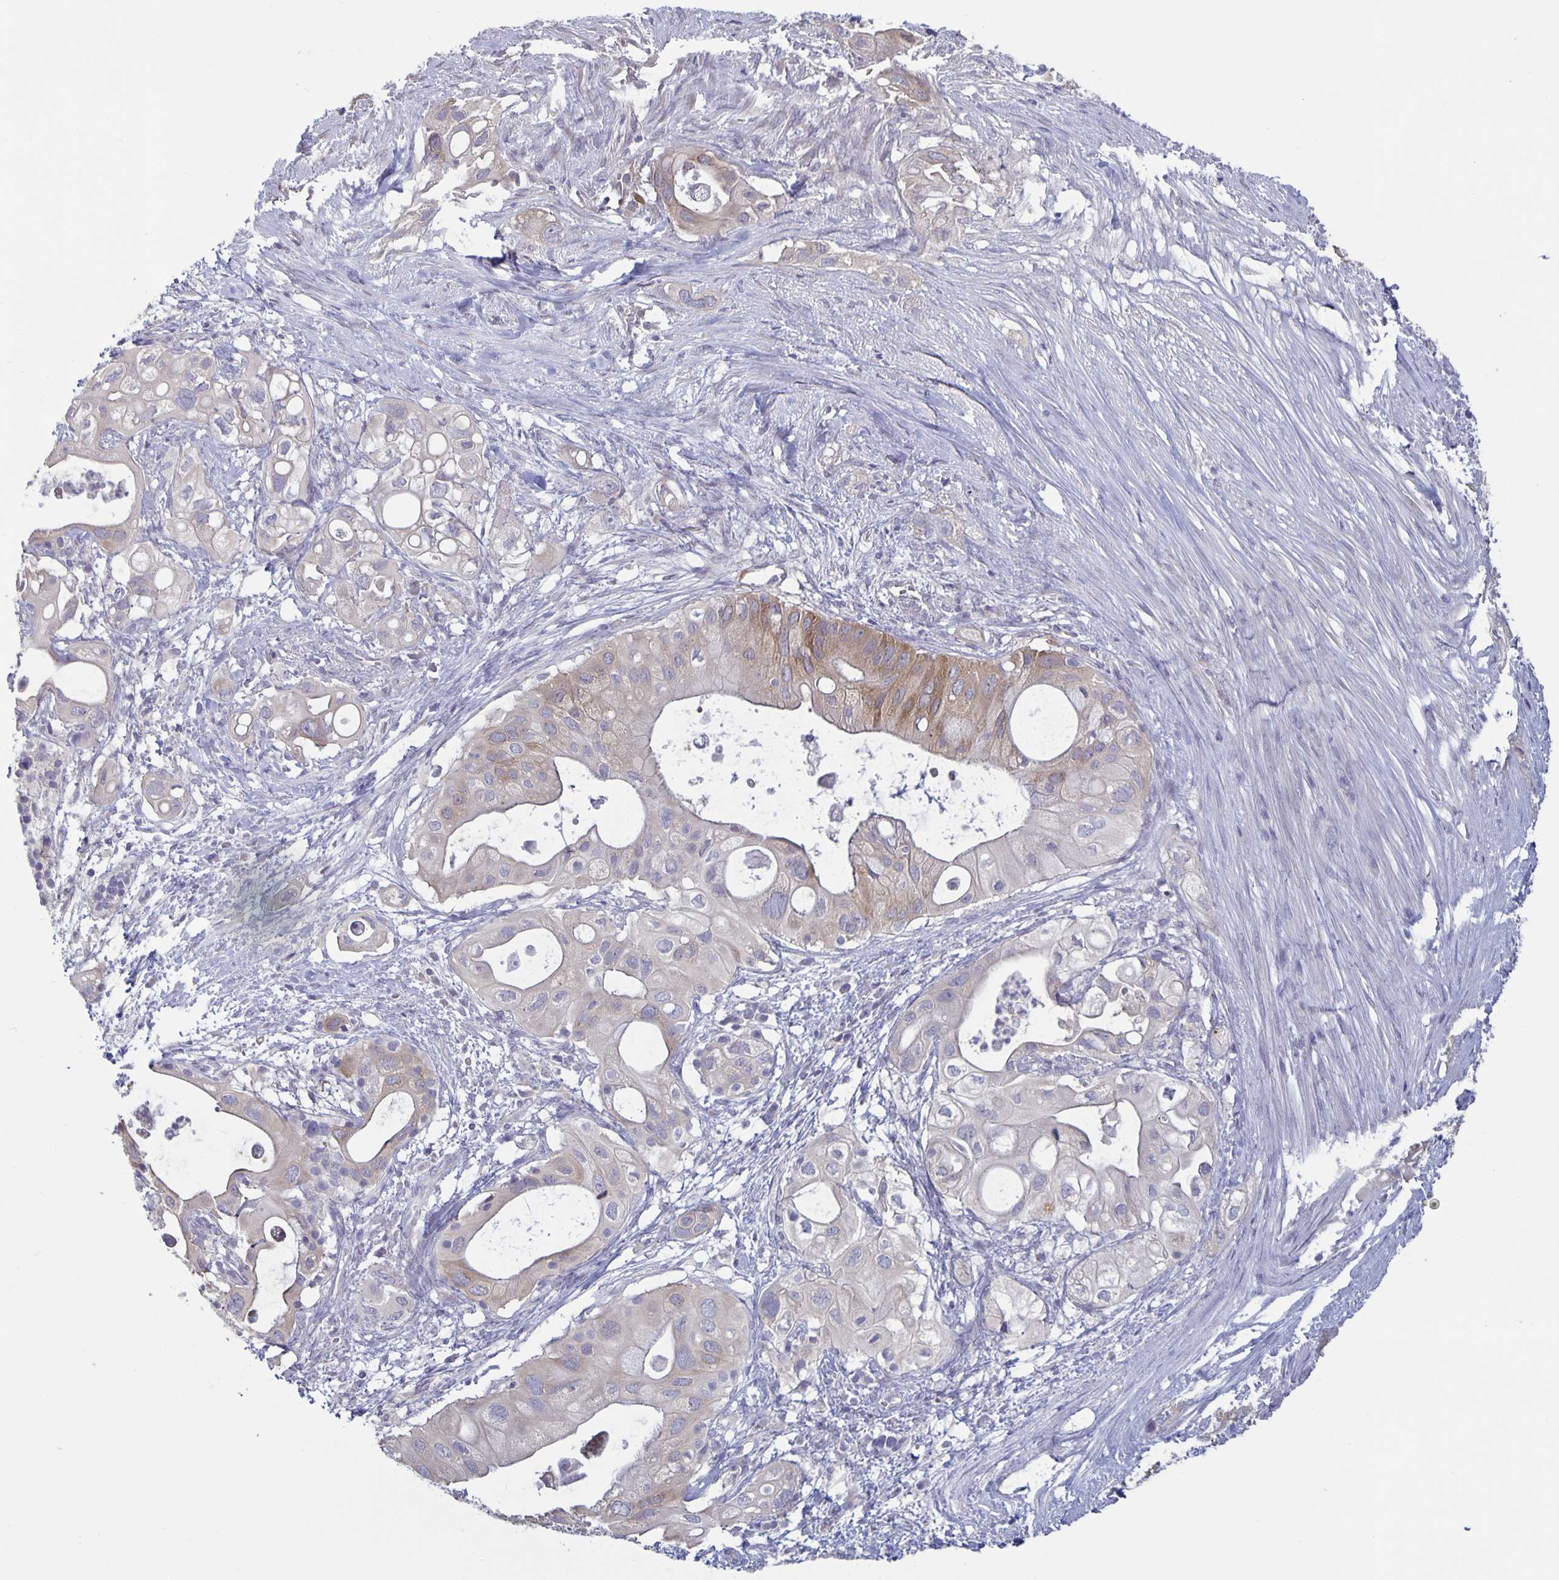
{"staining": {"intensity": "moderate", "quantity": "25%-75%", "location": "cytoplasmic/membranous"}, "tissue": "pancreatic cancer", "cell_type": "Tumor cells", "image_type": "cancer", "snomed": [{"axis": "morphology", "description": "Adenocarcinoma, NOS"}, {"axis": "topography", "description": "Pancreas"}], "caption": "Moderate cytoplasmic/membranous expression for a protein is identified in approximately 25%-75% of tumor cells of pancreatic adenocarcinoma using immunohistochemistry (IHC).", "gene": "PLCB3", "patient": {"sex": "female", "age": 72}}